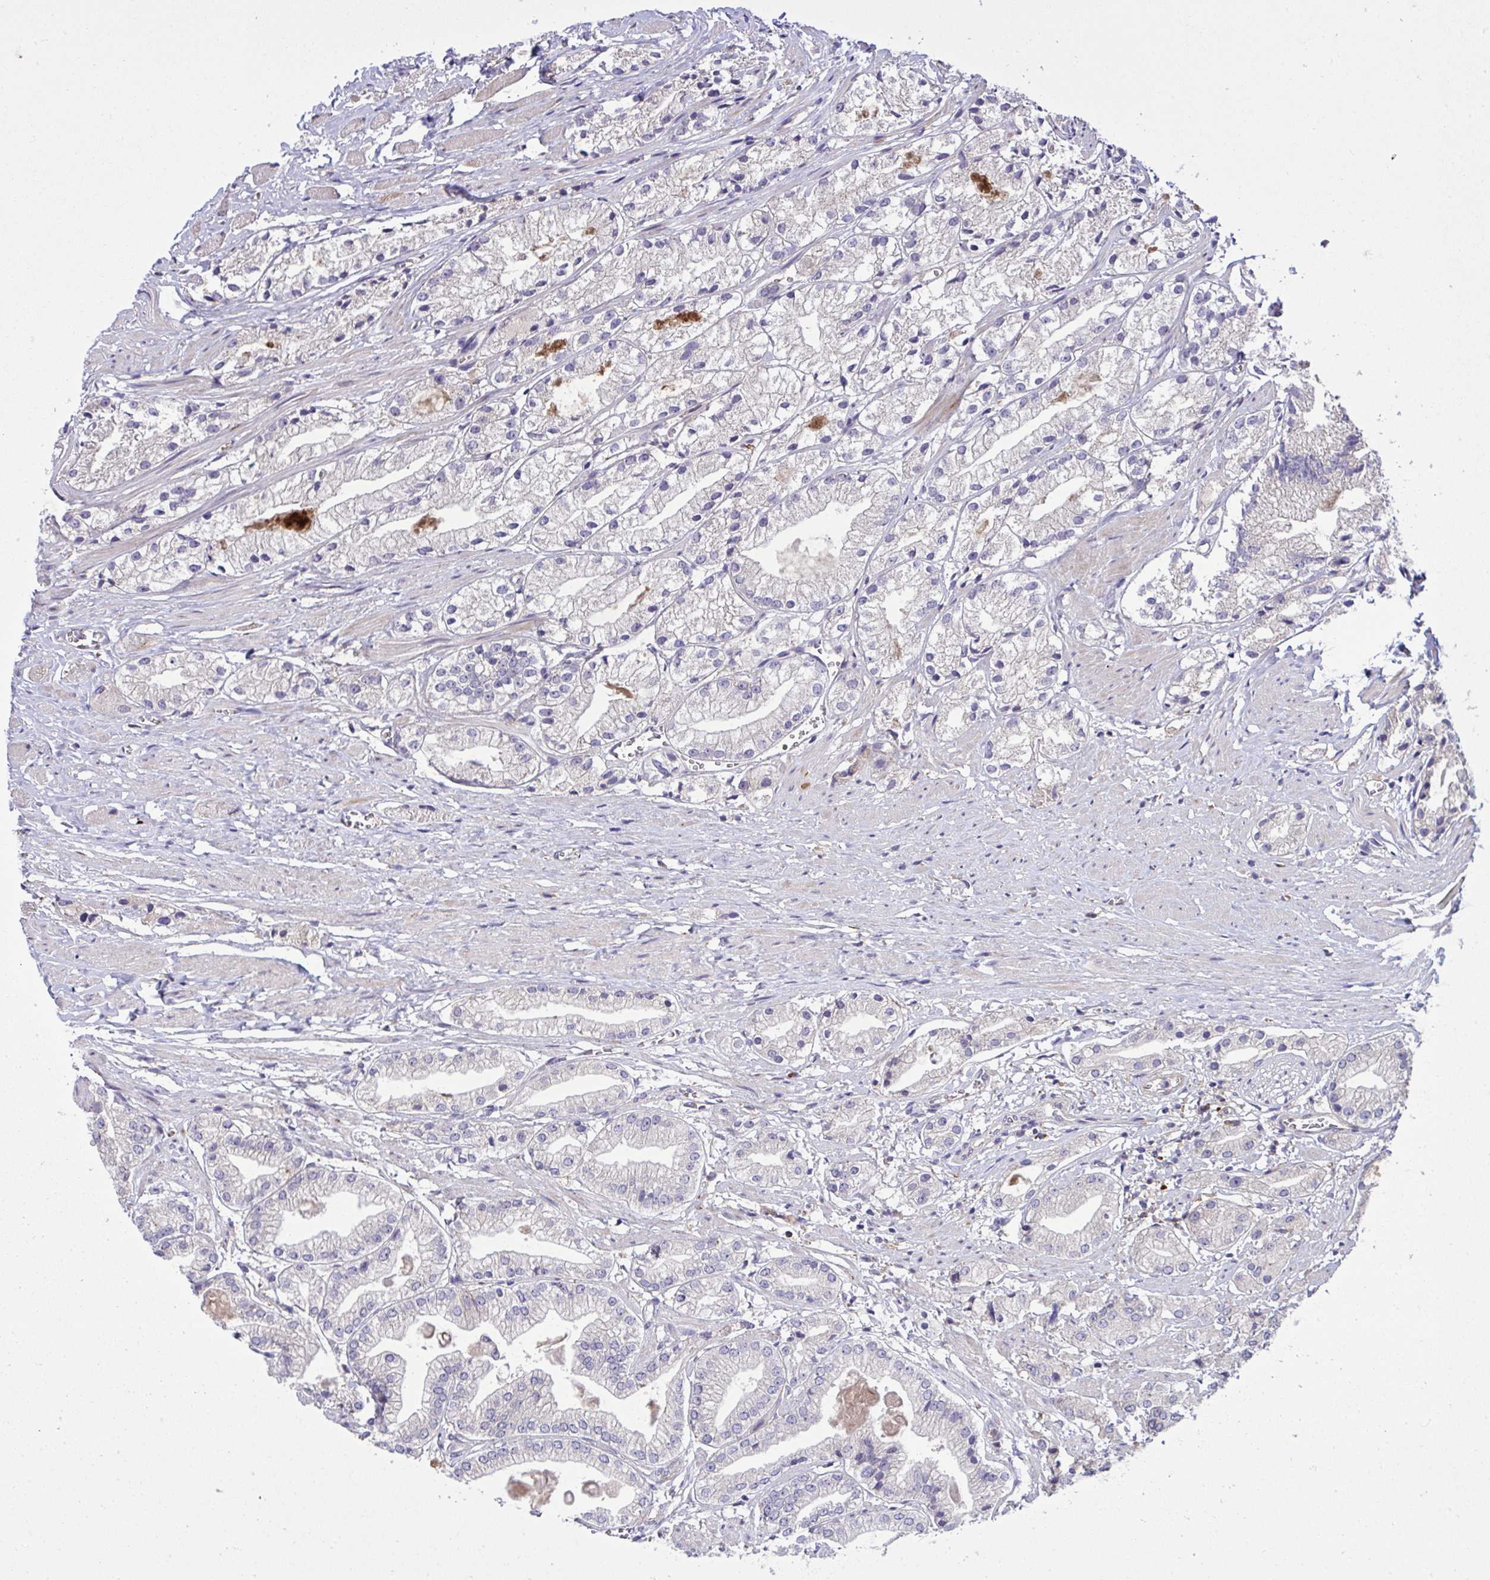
{"staining": {"intensity": "negative", "quantity": "none", "location": "none"}, "tissue": "prostate cancer", "cell_type": "Tumor cells", "image_type": "cancer", "snomed": [{"axis": "morphology", "description": "Adenocarcinoma, Low grade"}, {"axis": "topography", "description": "Prostate"}], "caption": "This histopathology image is of prostate cancer (low-grade adenocarcinoma) stained with IHC to label a protein in brown with the nuclei are counter-stained blue. There is no staining in tumor cells.", "gene": "GRB14", "patient": {"sex": "male", "age": 69}}